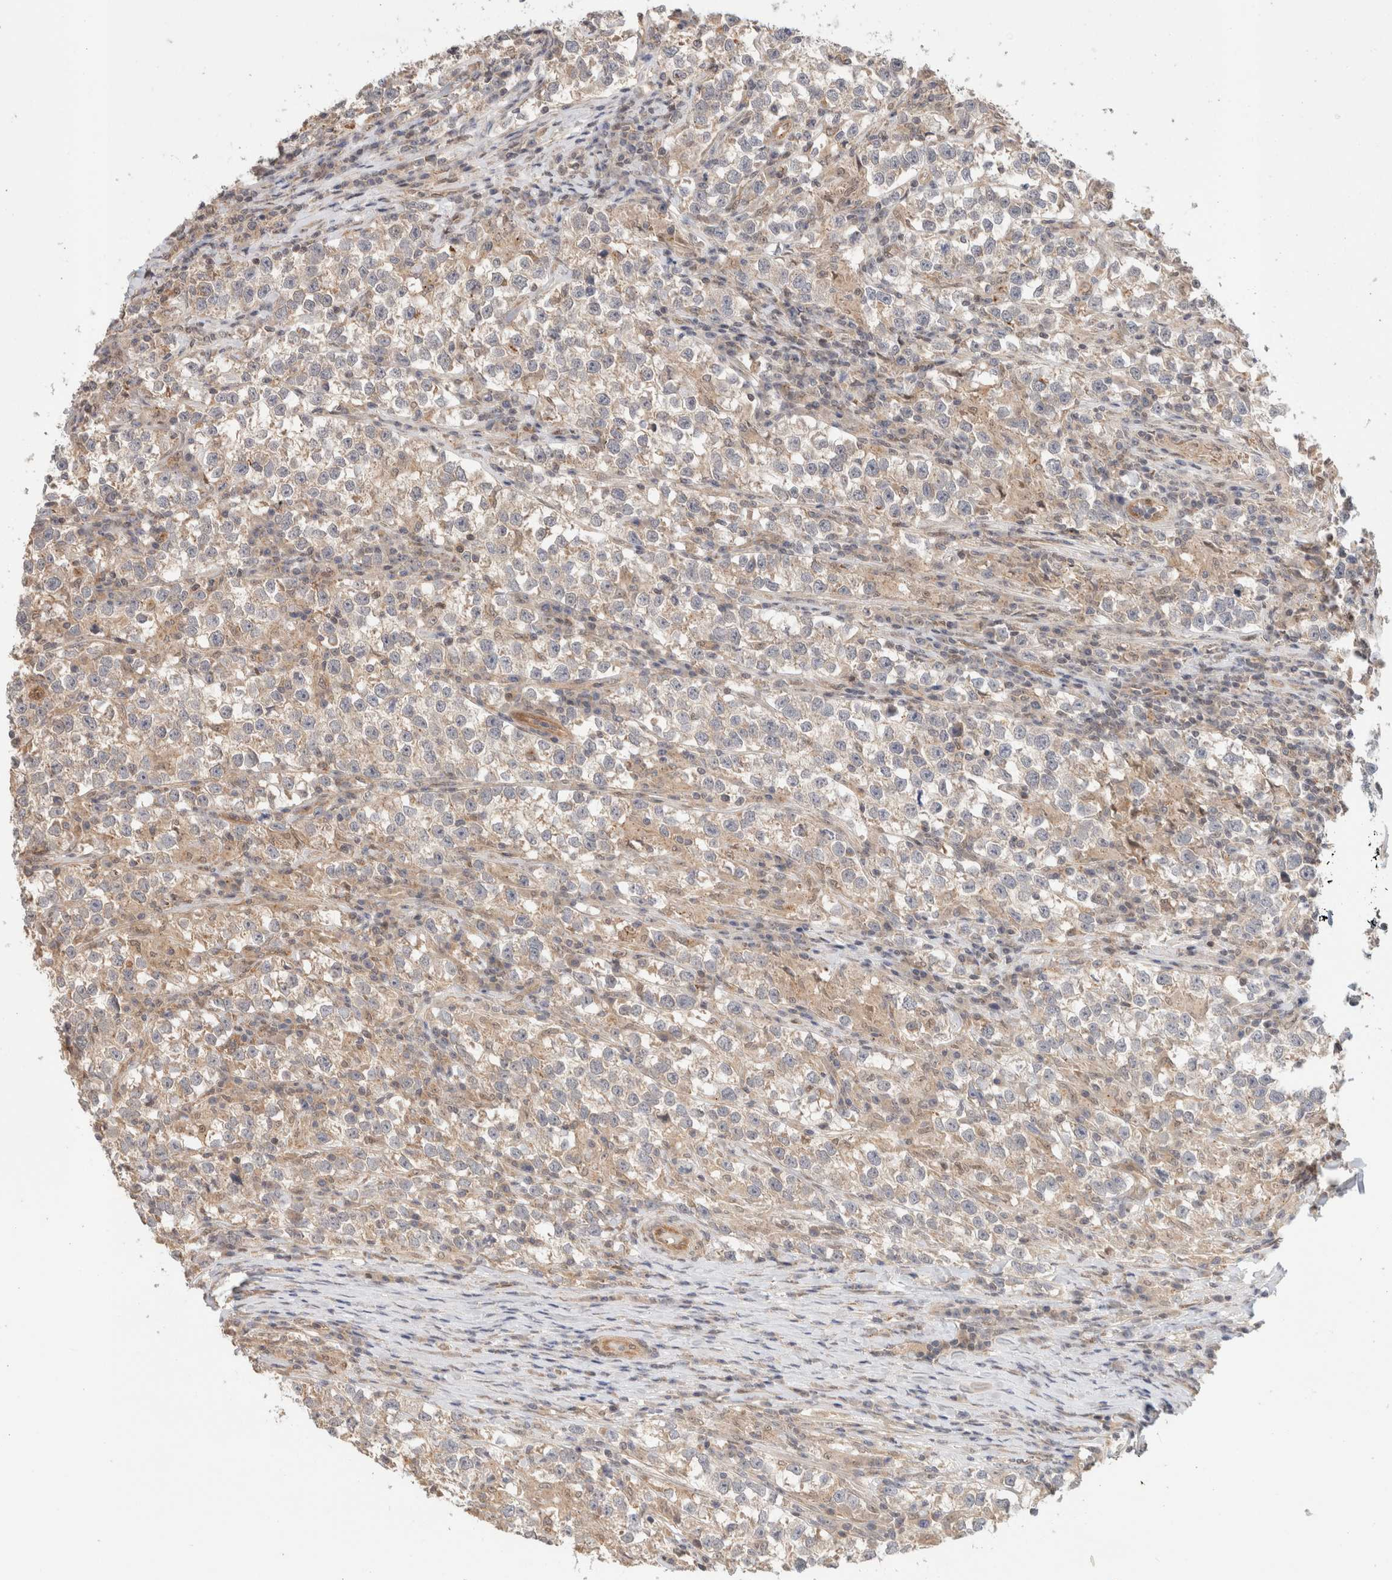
{"staining": {"intensity": "weak", "quantity": "25%-75%", "location": "cytoplasmic/membranous"}, "tissue": "testis cancer", "cell_type": "Tumor cells", "image_type": "cancer", "snomed": [{"axis": "morphology", "description": "Normal tissue, NOS"}, {"axis": "morphology", "description": "Seminoma, NOS"}, {"axis": "topography", "description": "Testis"}], "caption": "Brown immunohistochemical staining in human testis seminoma exhibits weak cytoplasmic/membranous positivity in about 25%-75% of tumor cells.", "gene": "OTUD6B", "patient": {"sex": "male", "age": 43}}